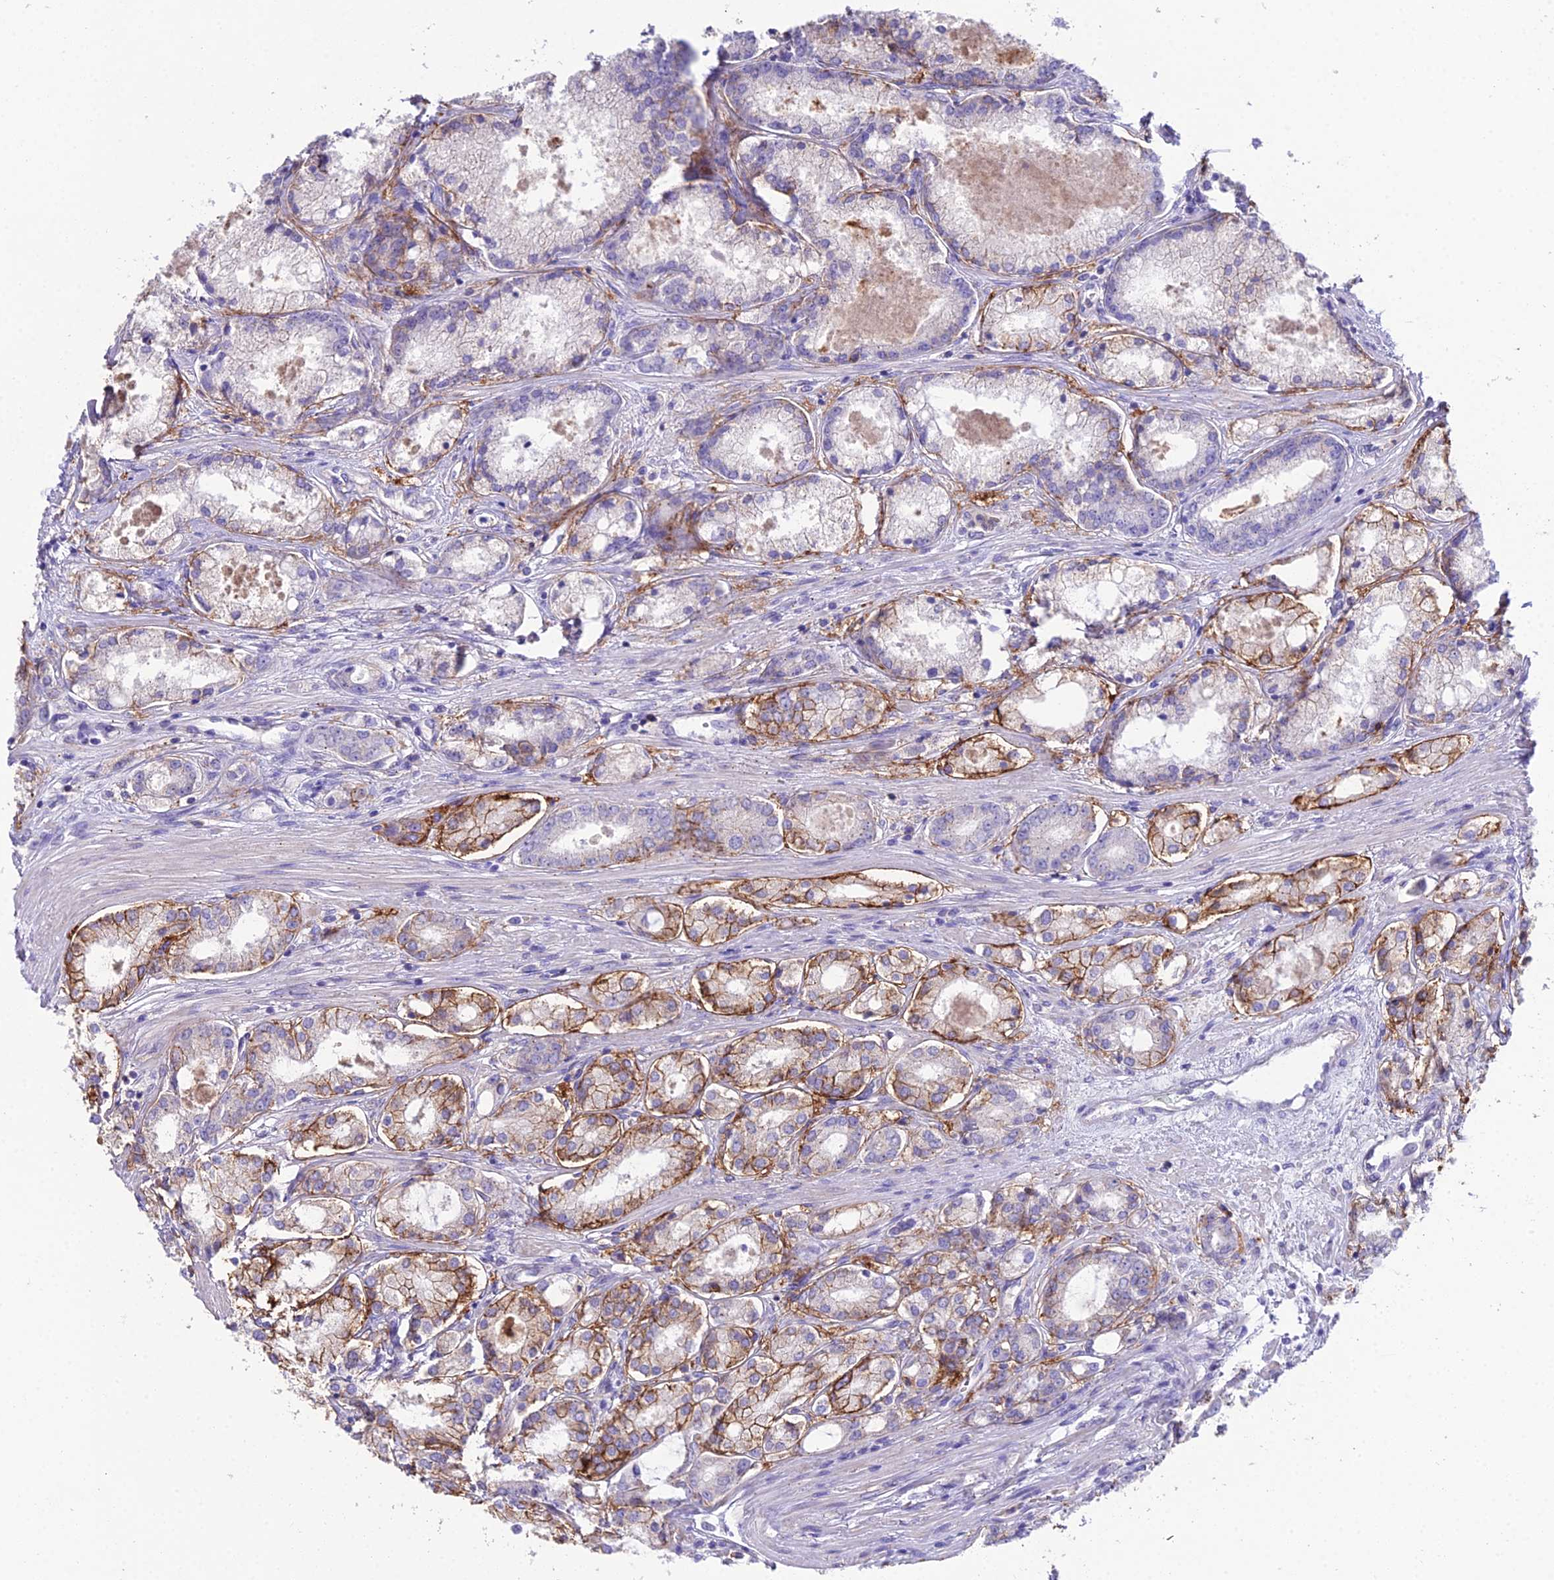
{"staining": {"intensity": "moderate", "quantity": "25%-75%", "location": "cytoplasmic/membranous"}, "tissue": "prostate cancer", "cell_type": "Tumor cells", "image_type": "cancer", "snomed": [{"axis": "morphology", "description": "Adenocarcinoma, Low grade"}, {"axis": "topography", "description": "Prostate"}], "caption": "Tumor cells exhibit moderate cytoplasmic/membranous staining in about 25%-75% of cells in prostate cancer.", "gene": "OR1Q1", "patient": {"sex": "male", "age": 68}}